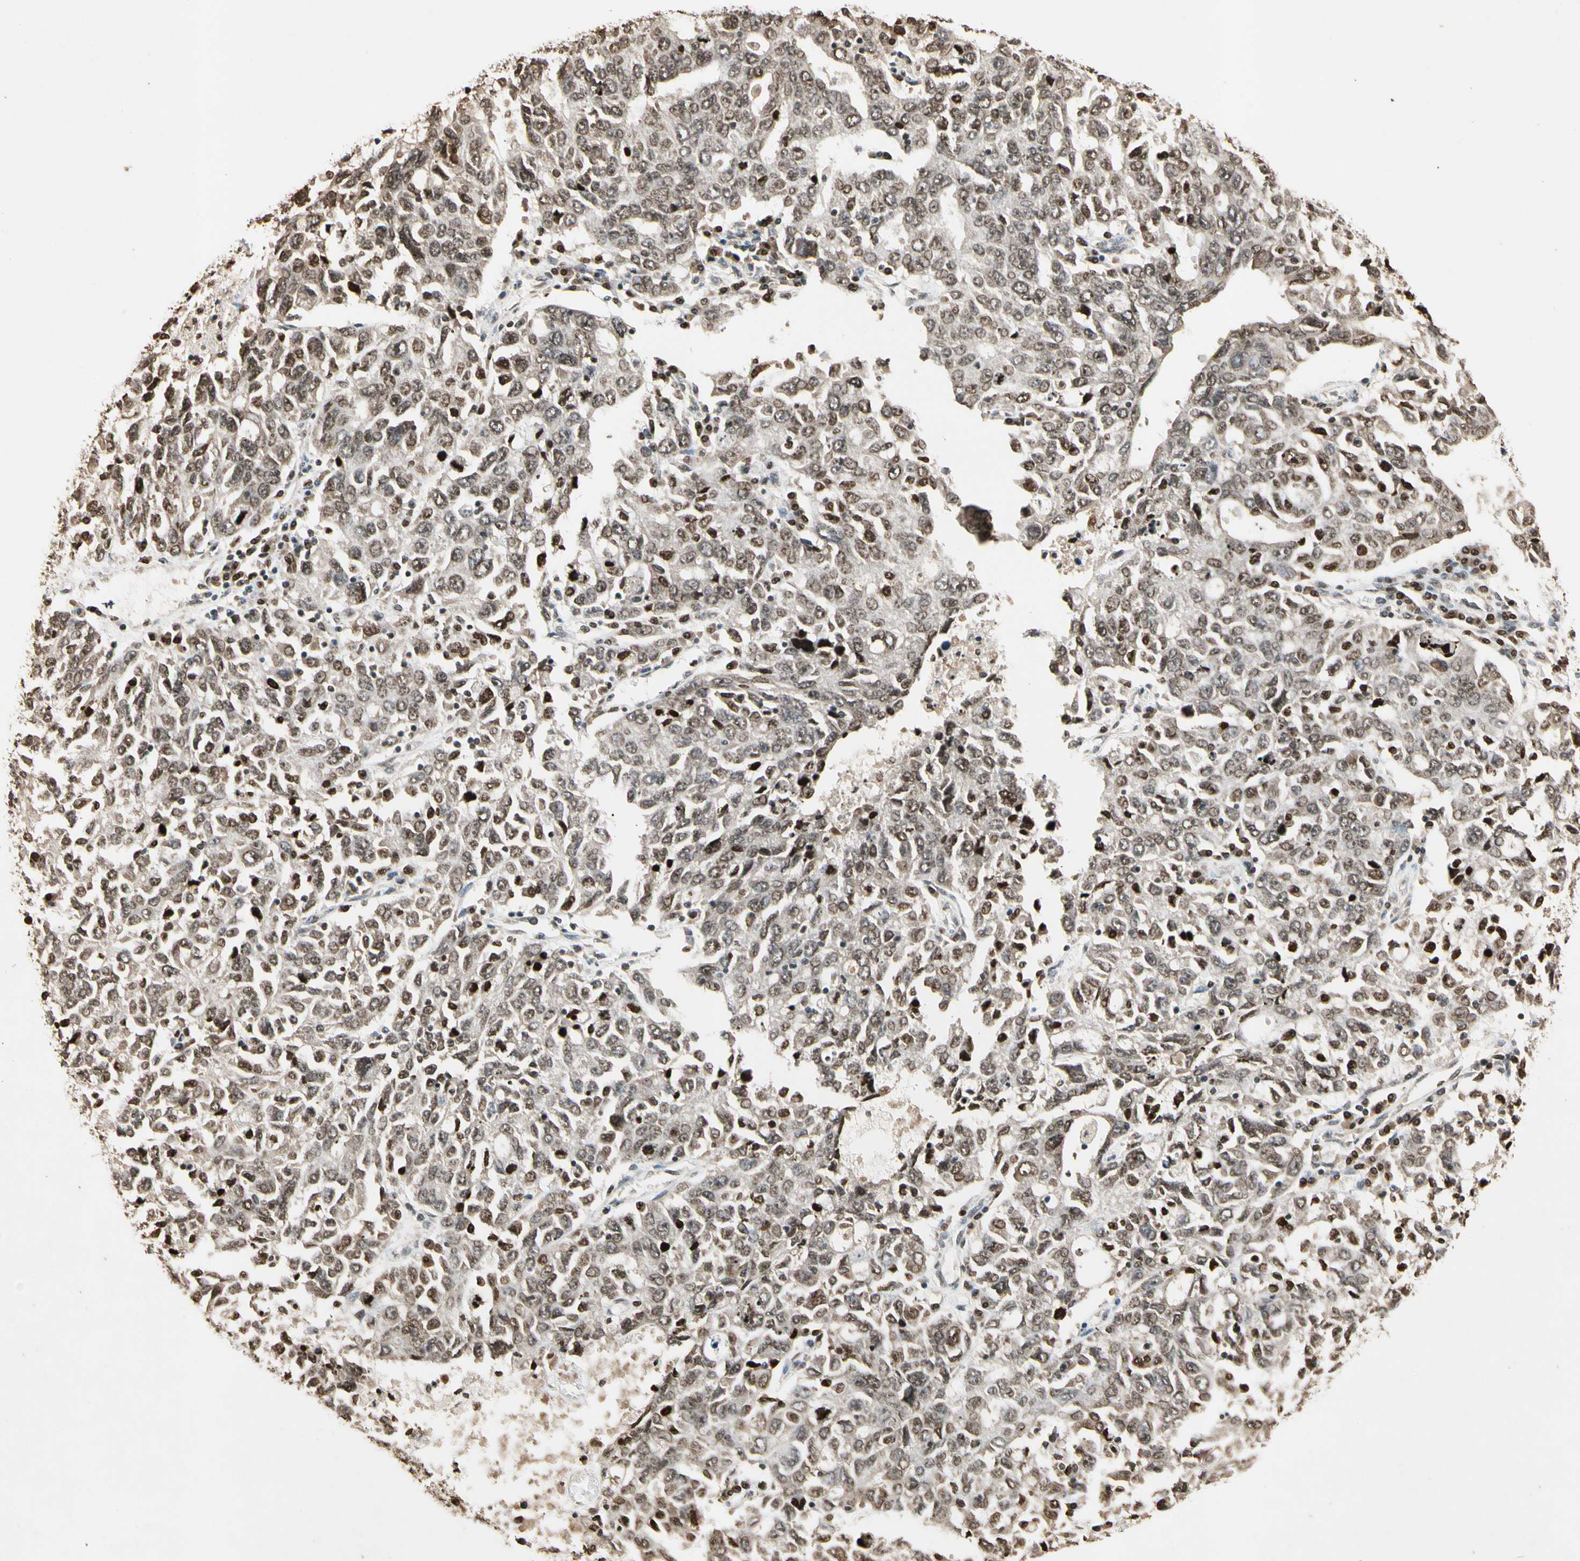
{"staining": {"intensity": "weak", "quantity": "25%-75%", "location": "cytoplasmic/membranous,nuclear"}, "tissue": "ovarian cancer", "cell_type": "Tumor cells", "image_type": "cancer", "snomed": [{"axis": "morphology", "description": "Carcinoma, endometroid"}, {"axis": "topography", "description": "Ovary"}], "caption": "Immunohistochemical staining of human ovarian cancer (endometroid carcinoma) demonstrates low levels of weak cytoplasmic/membranous and nuclear protein staining in approximately 25%-75% of tumor cells.", "gene": "TOP1", "patient": {"sex": "female", "age": 62}}